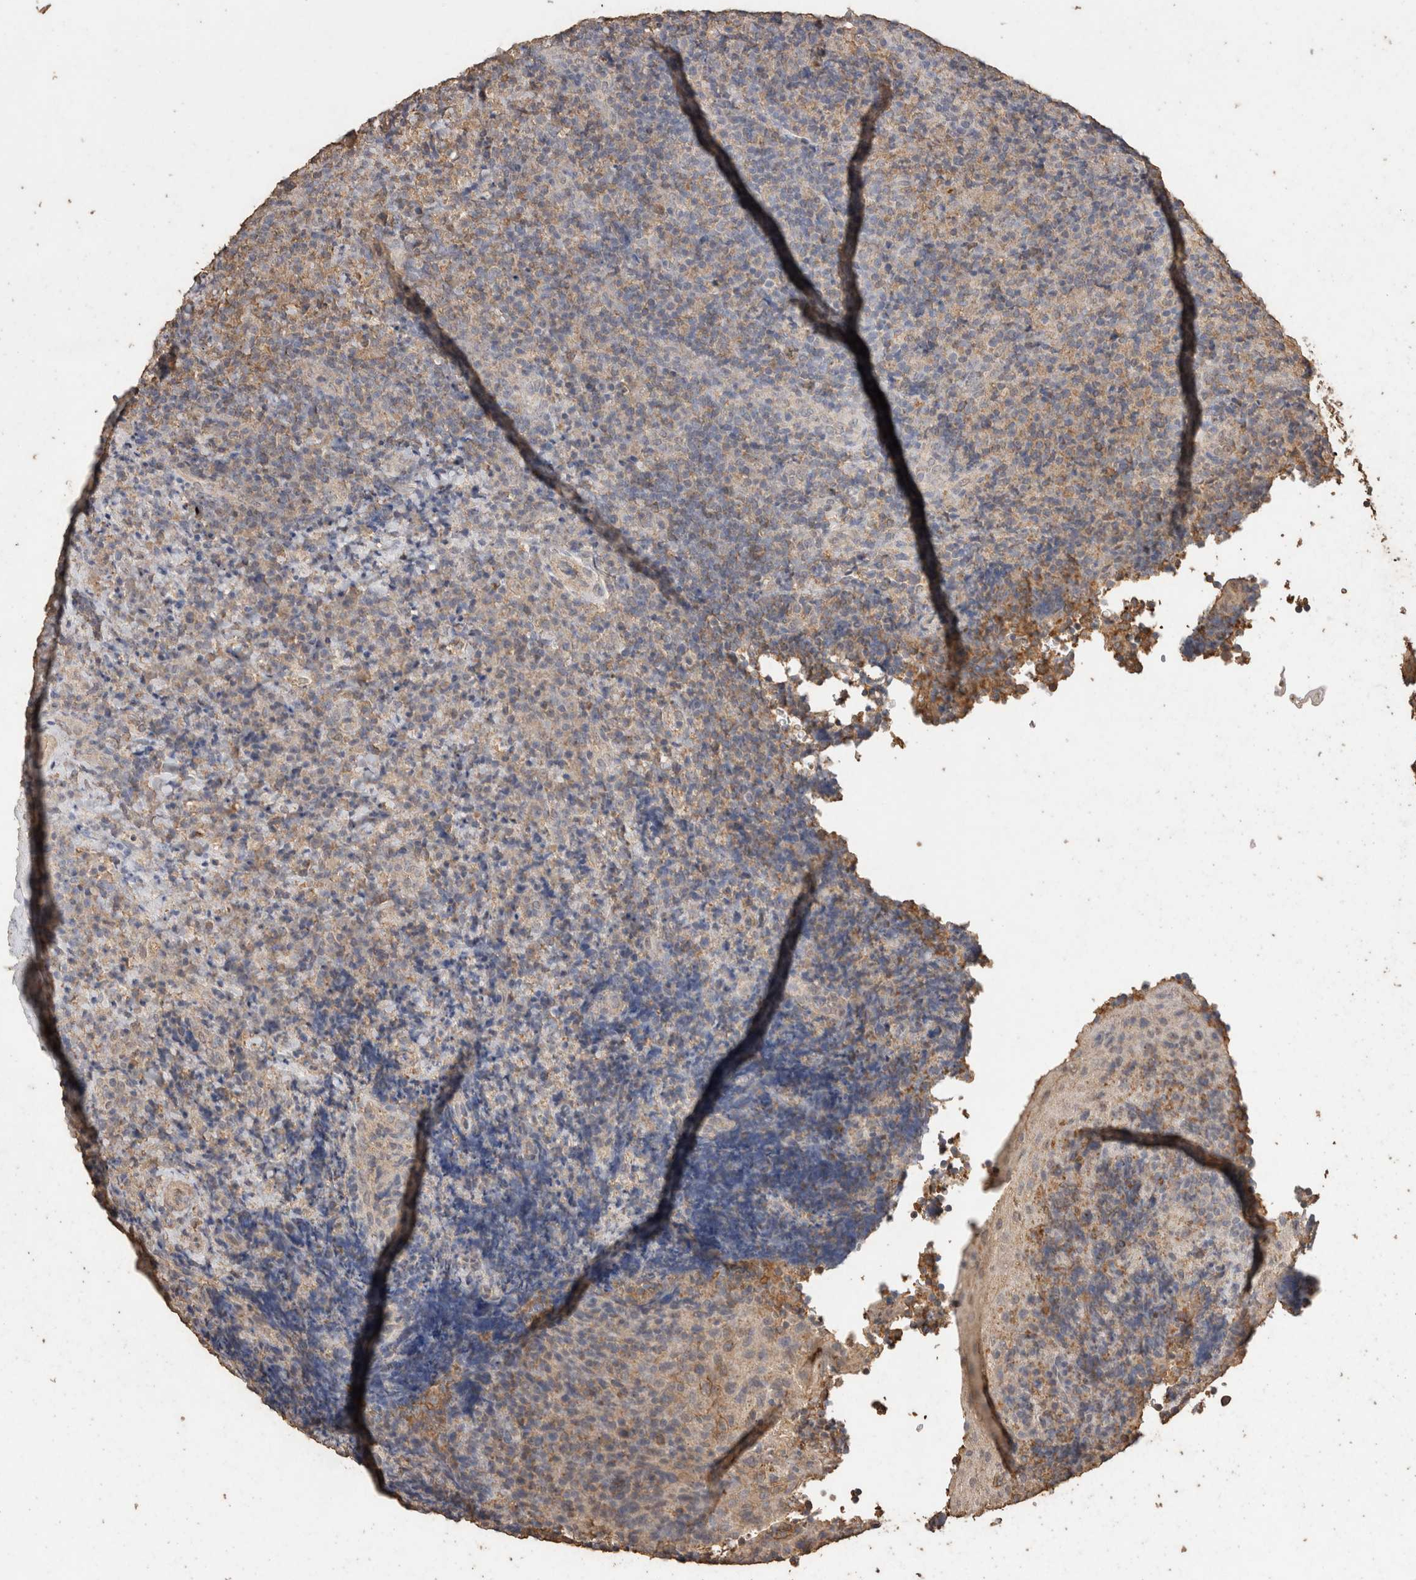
{"staining": {"intensity": "negative", "quantity": "none", "location": "none"}, "tissue": "lymphoma", "cell_type": "Tumor cells", "image_type": "cancer", "snomed": [{"axis": "morphology", "description": "Malignant lymphoma, non-Hodgkin's type, High grade"}, {"axis": "topography", "description": "Tonsil"}], "caption": "A histopathology image of lymphoma stained for a protein reveals no brown staining in tumor cells. Brightfield microscopy of immunohistochemistry stained with DAB (brown) and hematoxylin (blue), captured at high magnification.", "gene": "CX3CL1", "patient": {"sex": "female", "age": 36}}